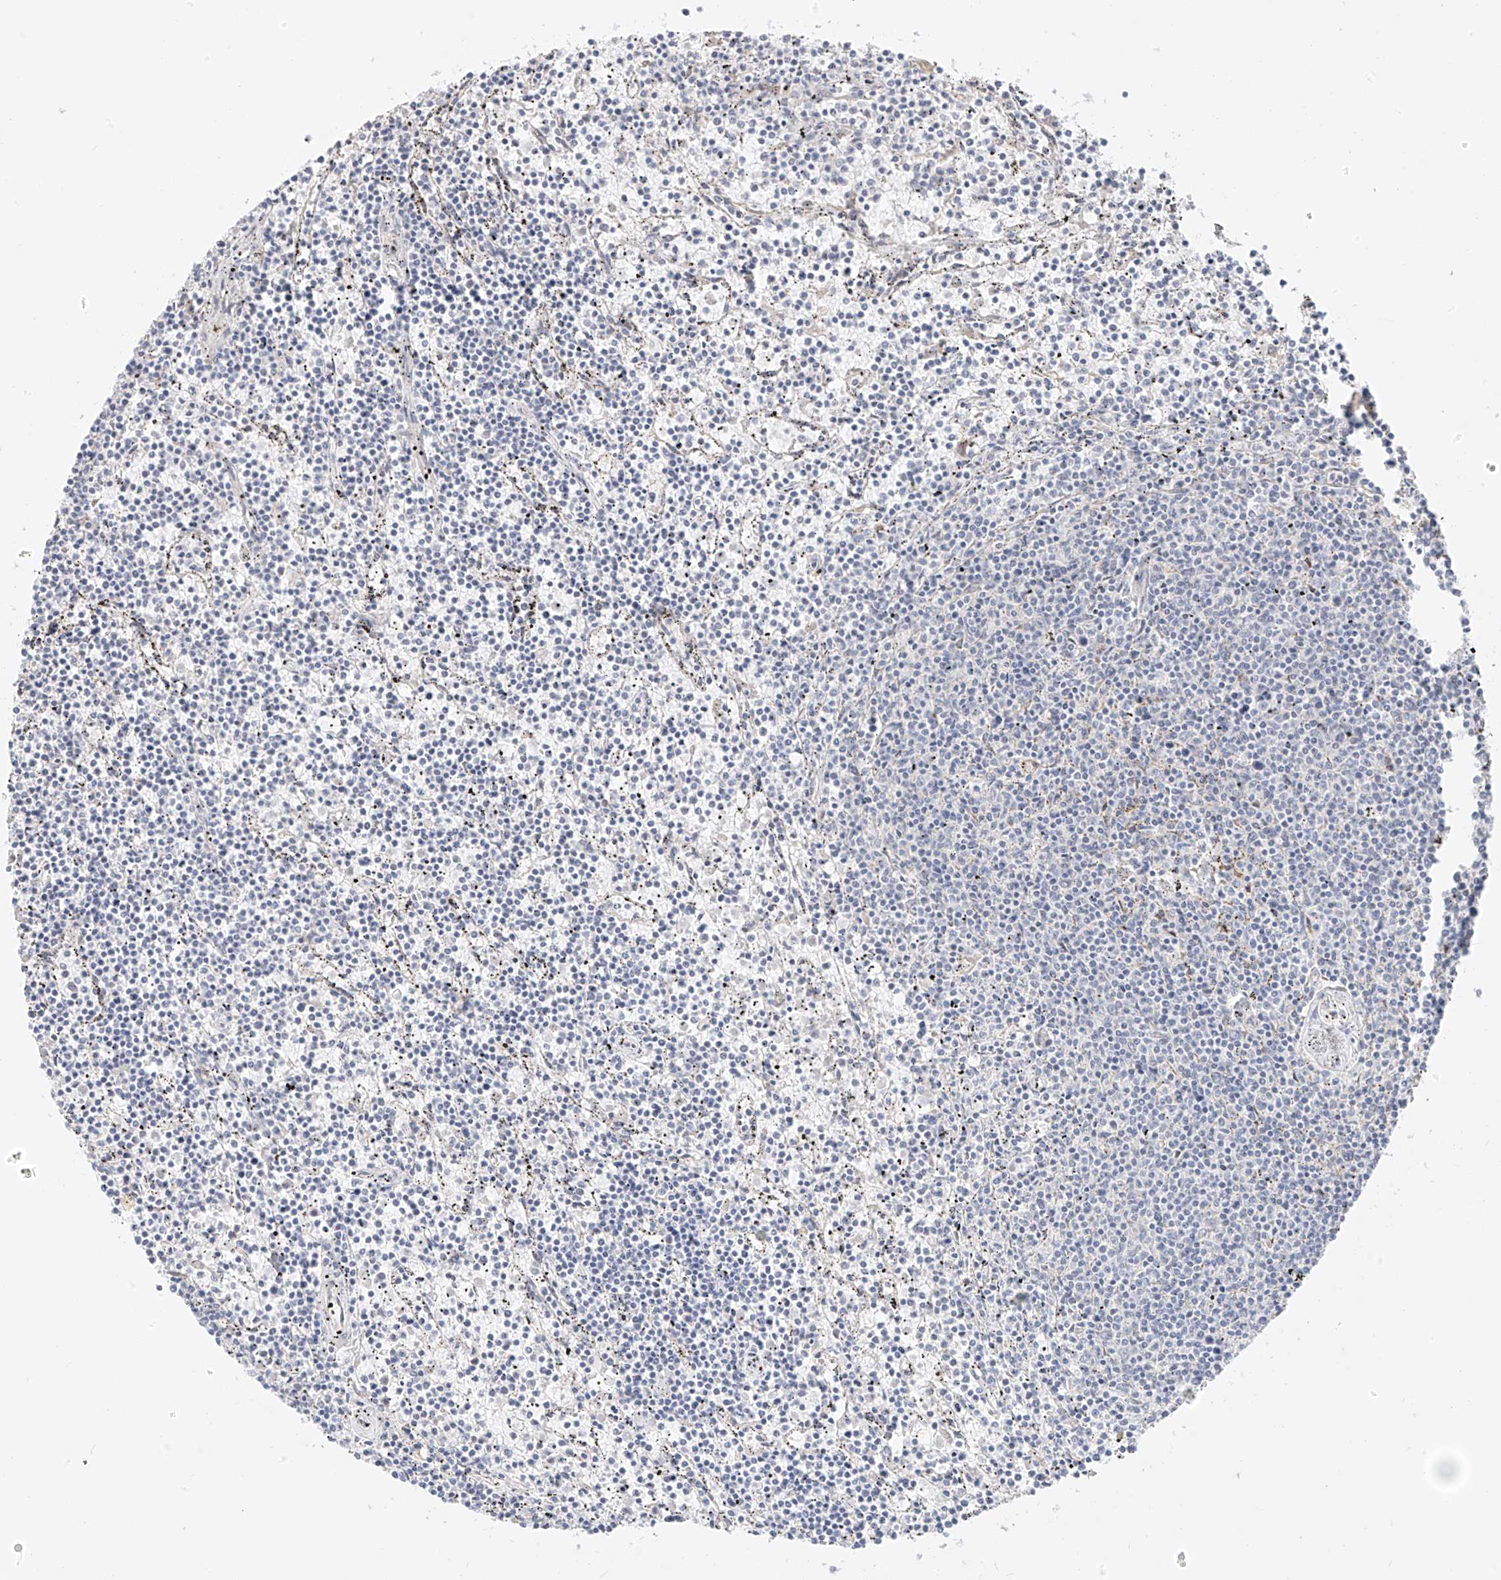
{"staining": {"intensity": "negative", "quantity": "none", "location": "none"}, "tissue": "lymphoma", "cell_type": "Tumor cells", "image_type": "cancer", "snomed": [{"axis": "morphology", "description": "Malignant lymphoma, non-Hodgkin's type, Low grade"}, {"axis": "topography", "description": "Spleen"}], "caption": "This is an immunohistochemistry (IHC) histopathology image of human lymphoma. There is no expression in tumor cells.", "gene": "DCDC2", "patient": {"sex": "female", "age": 50}}